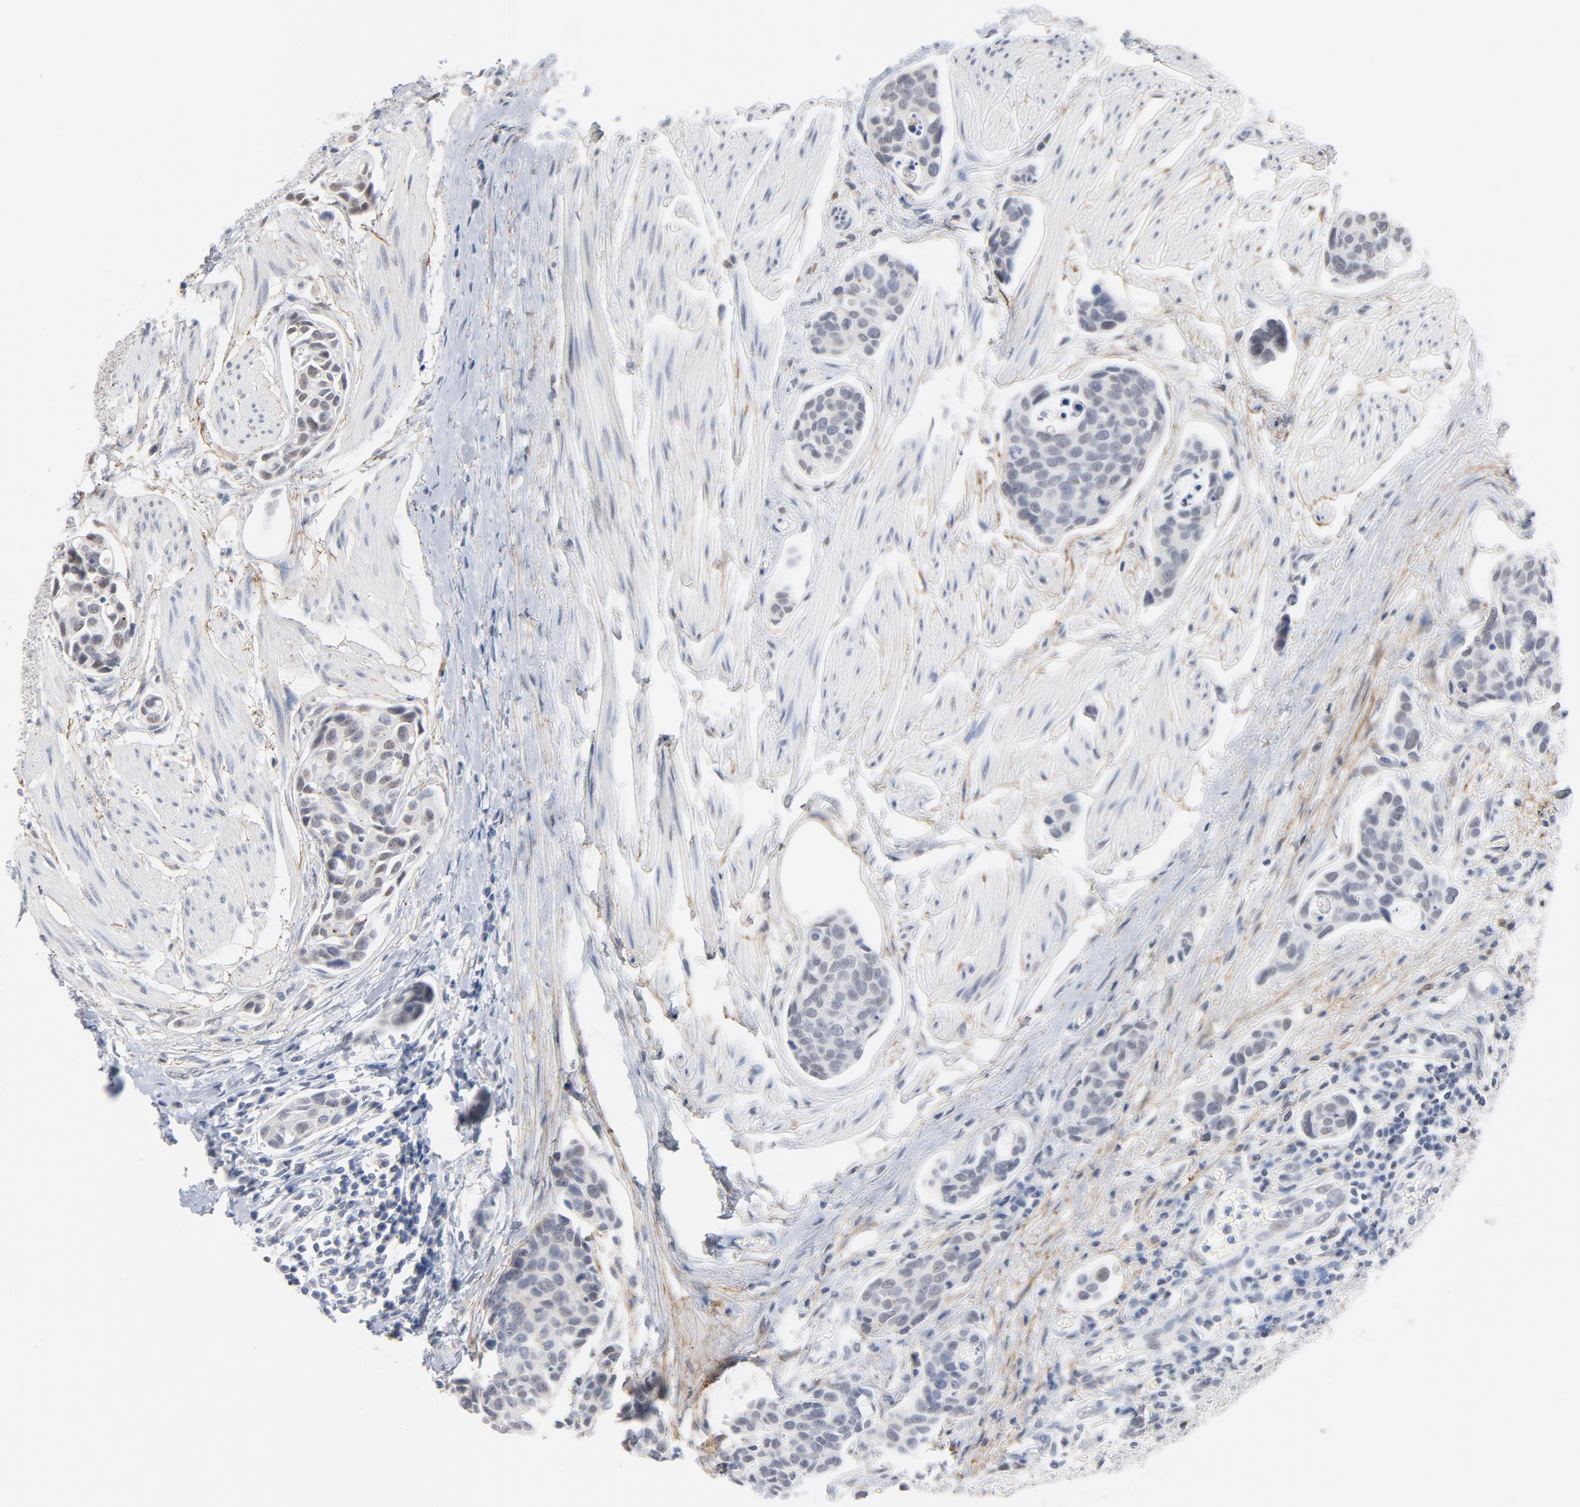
{"staining": {"intensity": "negative", "quantity": "none", "location": "none"}, "tissue": "urothelial cancer", "cell_type": "Tumor cells", "image_type": "cancer", "snomed": [{"axis": "morphology", "description": "Urothelial carcinoma, High grade"}, {"axis": "topography", "description": "Urinary bladder"}], "caption": "The micrograph displays no staining of tumor cells in high-grade urothelial carcinoma.", "gene": "LTBP2", "patient": {"sex": "male", "age": 78}}